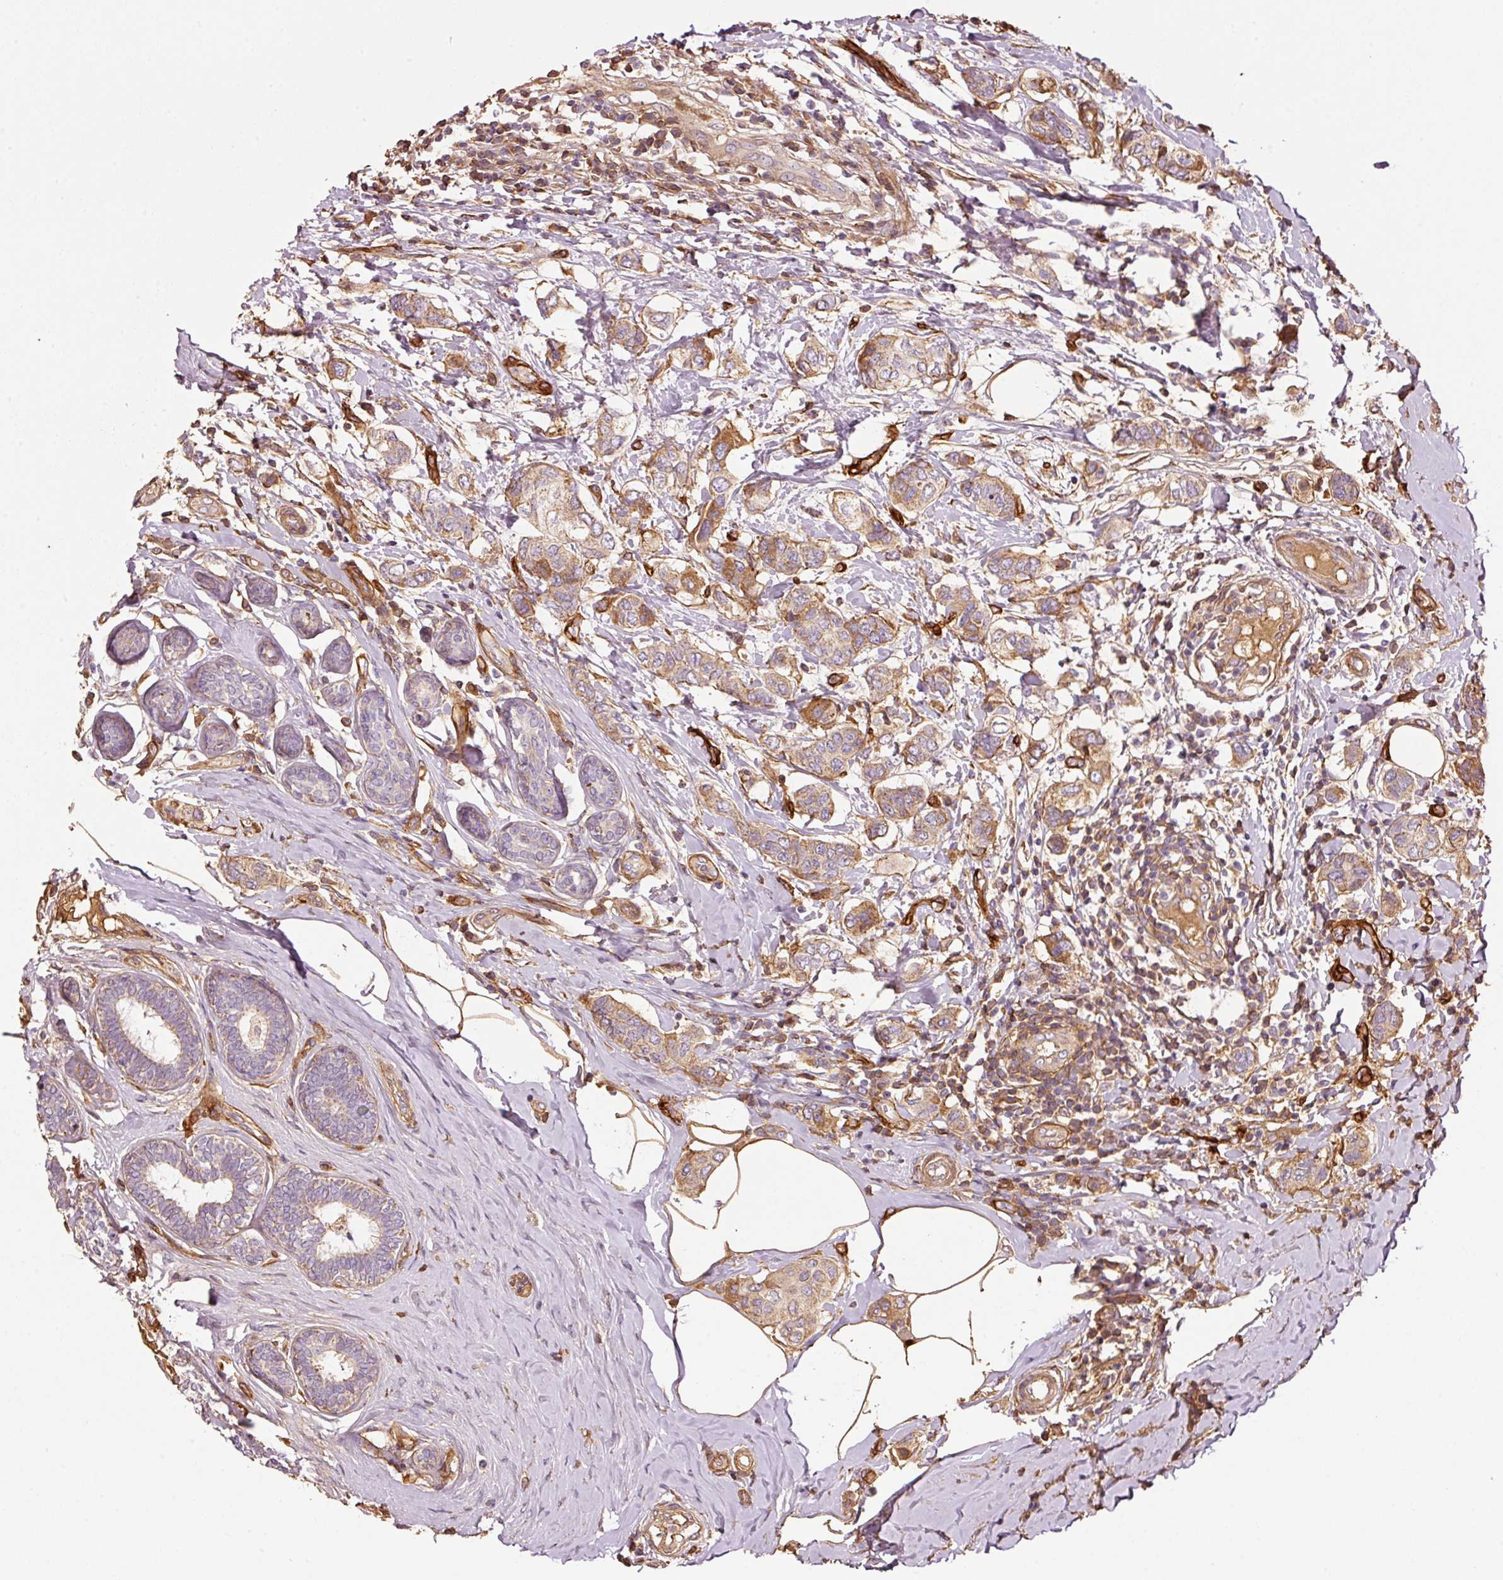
{"staining": {"intensity": "moderate", "quantity": ">75%", "location": "cytoplasmic/membranous"}, "tissue": "breast cancer", "cell_type": "Tumor cells", "image_type": "cancer", "snomed": [{"axis": "morphology", "description": "Lobular carcinoma"}, {"axis": "topography", "description": "Breast"}], "caption": "Breast lobular carcinoma was stained to show a protein in brown. There is medium levels of moderate cytoplasmic/membranous staining in approximately >75% of tumor cells.", "gene": "NID2", "patient": {"sex": "female", "age": 51}}